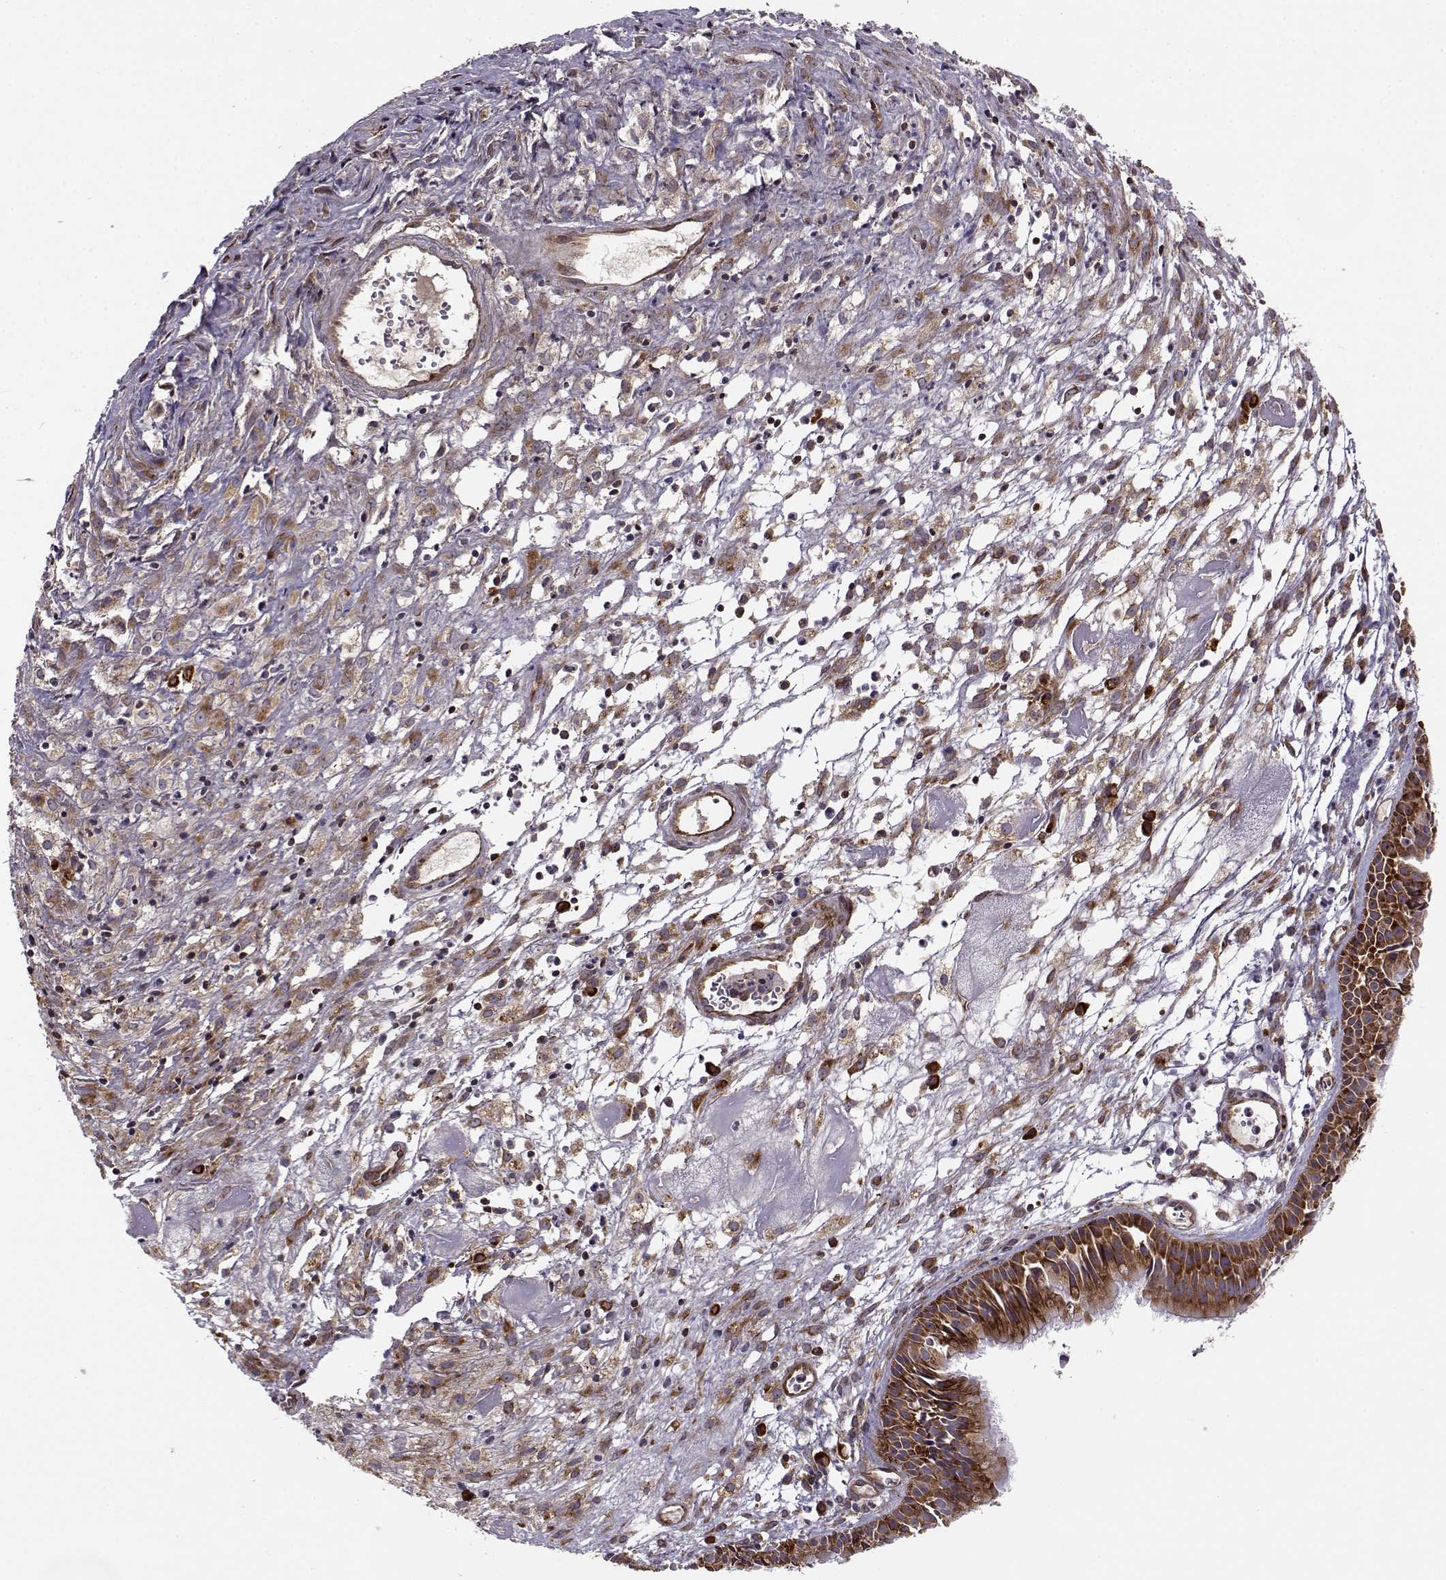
{"staining": {"intensity": "moderate", "quantity": ">75%", "location": "cytoplasmic/membranous"}, "tissue": "nasopharynx", "cell_type": "Respiratory epithelial cells", "image_type": "normal", "snomed": [{"axis": "morphology", "description": "Normal tissue, NOS"}, {"axis": "topography", "description": "Nasopharynx"}], "caption": "Respiratory epithelial cells demonstrate moderate cytoplasmic/membranous staining in approximately >75% of cells in benign nasopharynx. The staining is performed using DAB brown chromogen to label protein expression. The nuclei are counter-stained blue using hematoxylin.", "gene": "RPL31", "patient": {"sex": "male", "age": 83}}